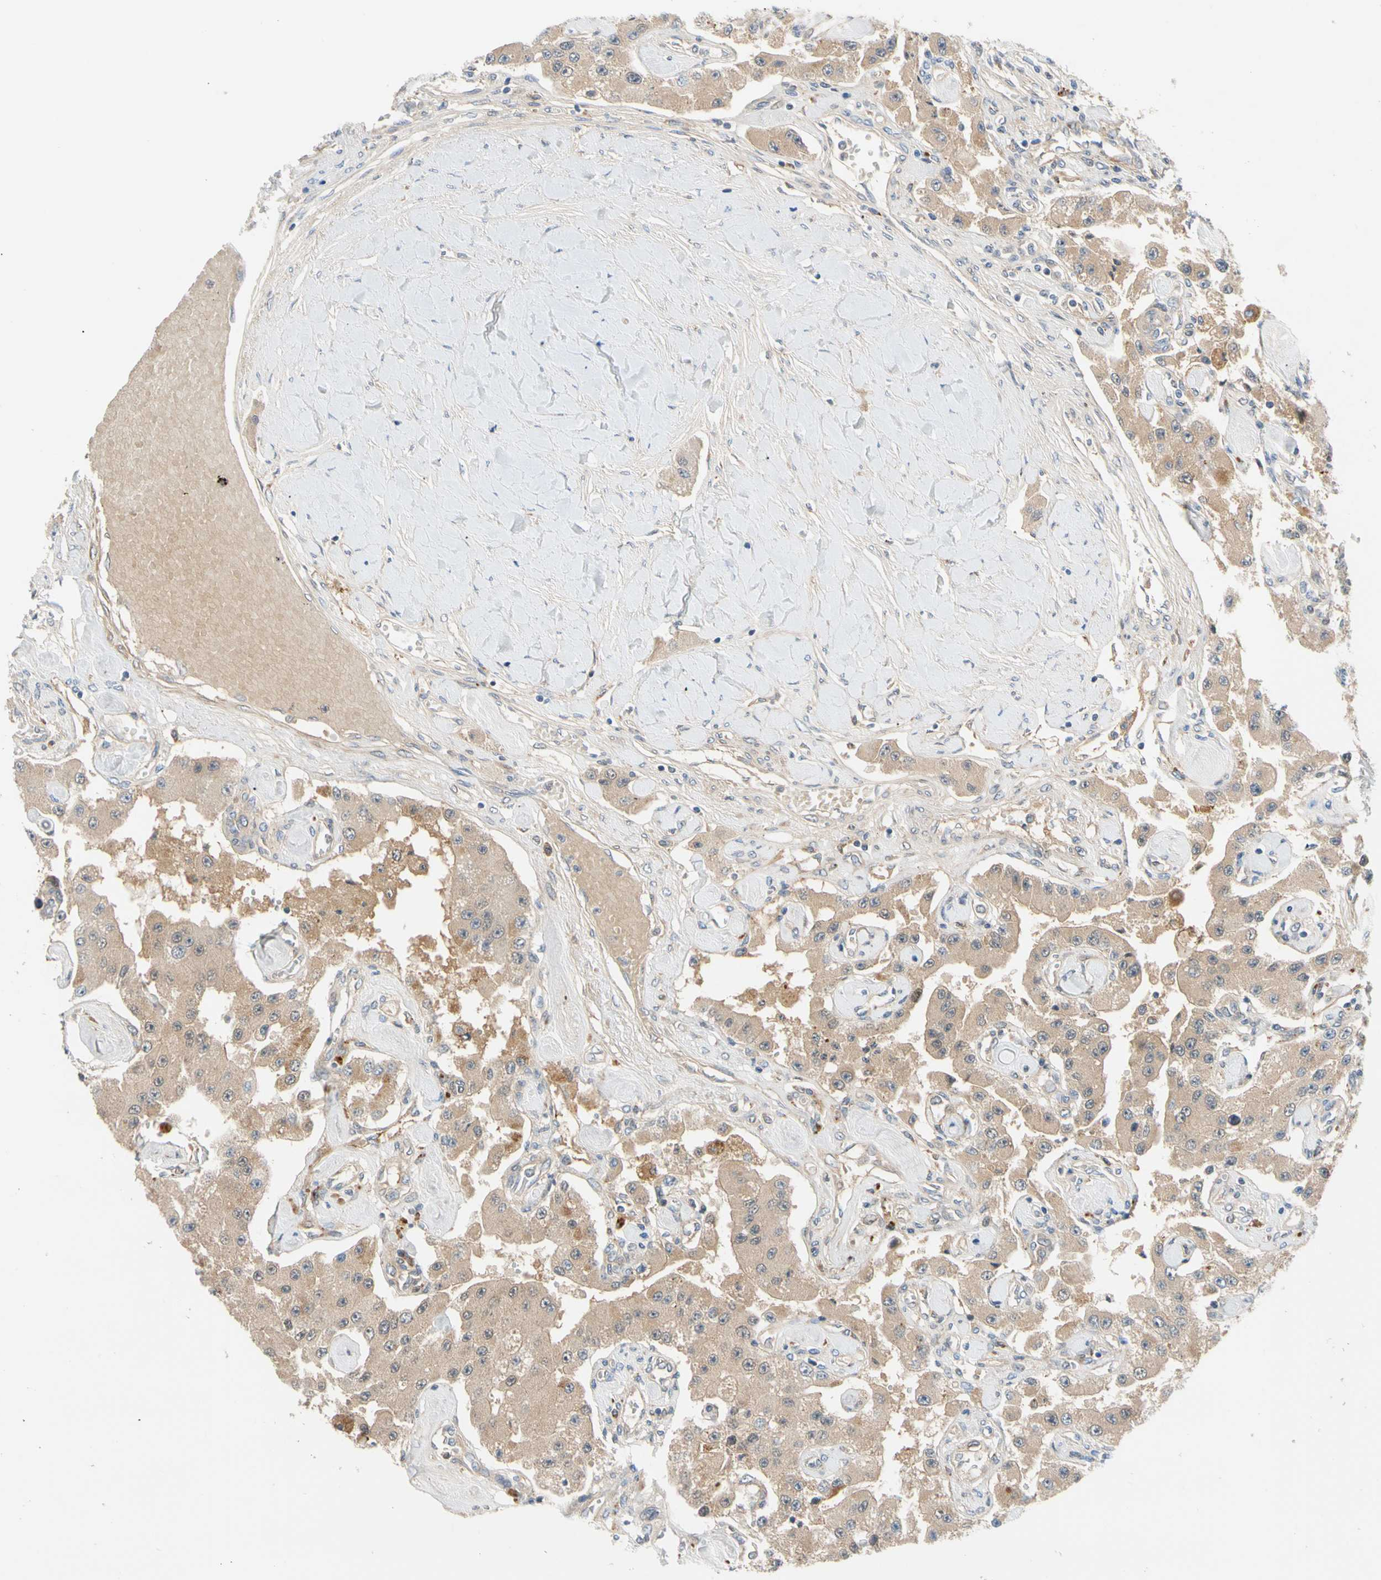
{"staining": {"intensity": "weak", "quantity": "25%-75%", "location": "cytoplasmic/membranous"}, "tissue": "carcinoid", "cell_type": "Tumor cells", "image_type": "cancer", "snomed": [{"axis": "morphology", "description": "Carcinoid, malignant, NOS"}, {"axis": "topography", "description": "Pancreas"}], "caption": "Brown immunohistochemical staining in human carcinoid shows weak cytoplasmic/membranous staining in about 25%-75% of tumor cells.", "gene": "ENTREP3", "patient": {"sex": "male", "age": 41}}